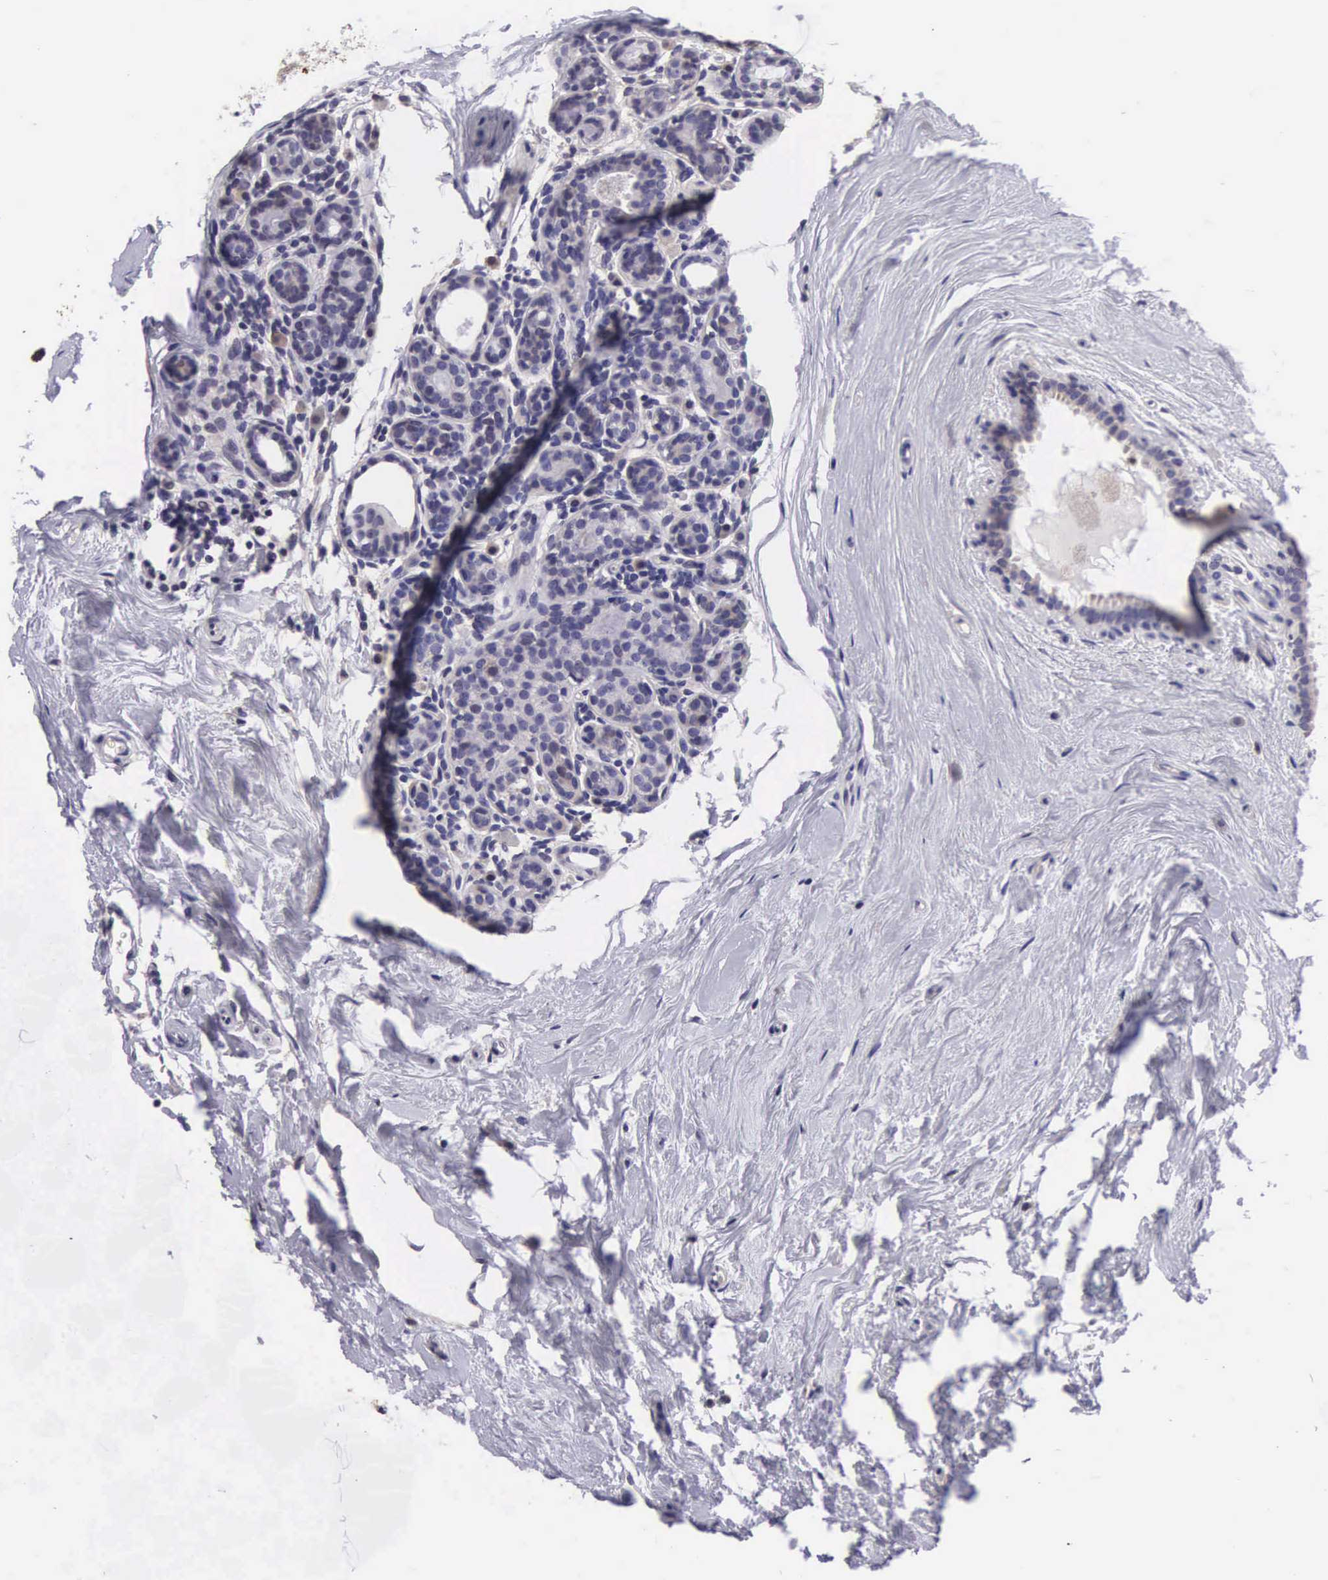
{"staining": {"intensity": "negative", "quantity": "none", "location": "none"}, "tissue": "breast cancer", "cell_type": "Tumor cells", "image_type": "cancer", "snomed": [{"axis": "morphology", "description": "Duct carcinoma"}, {"axis": "topography", "description": "Breast"}], "caption": "Histopathology image shows no protein expression in tumor cells of infiltrating ductal carcinoma (breast) tissue. The staining was performed using DAB (3,3'-diaminobenzidine) to visualize the protein expression in brown, while the nuclei were stained in blue with hematoxylin (Magnification: 20x).", "gene": "ARG2", "patient": {"sex": "female", "age": 69}}